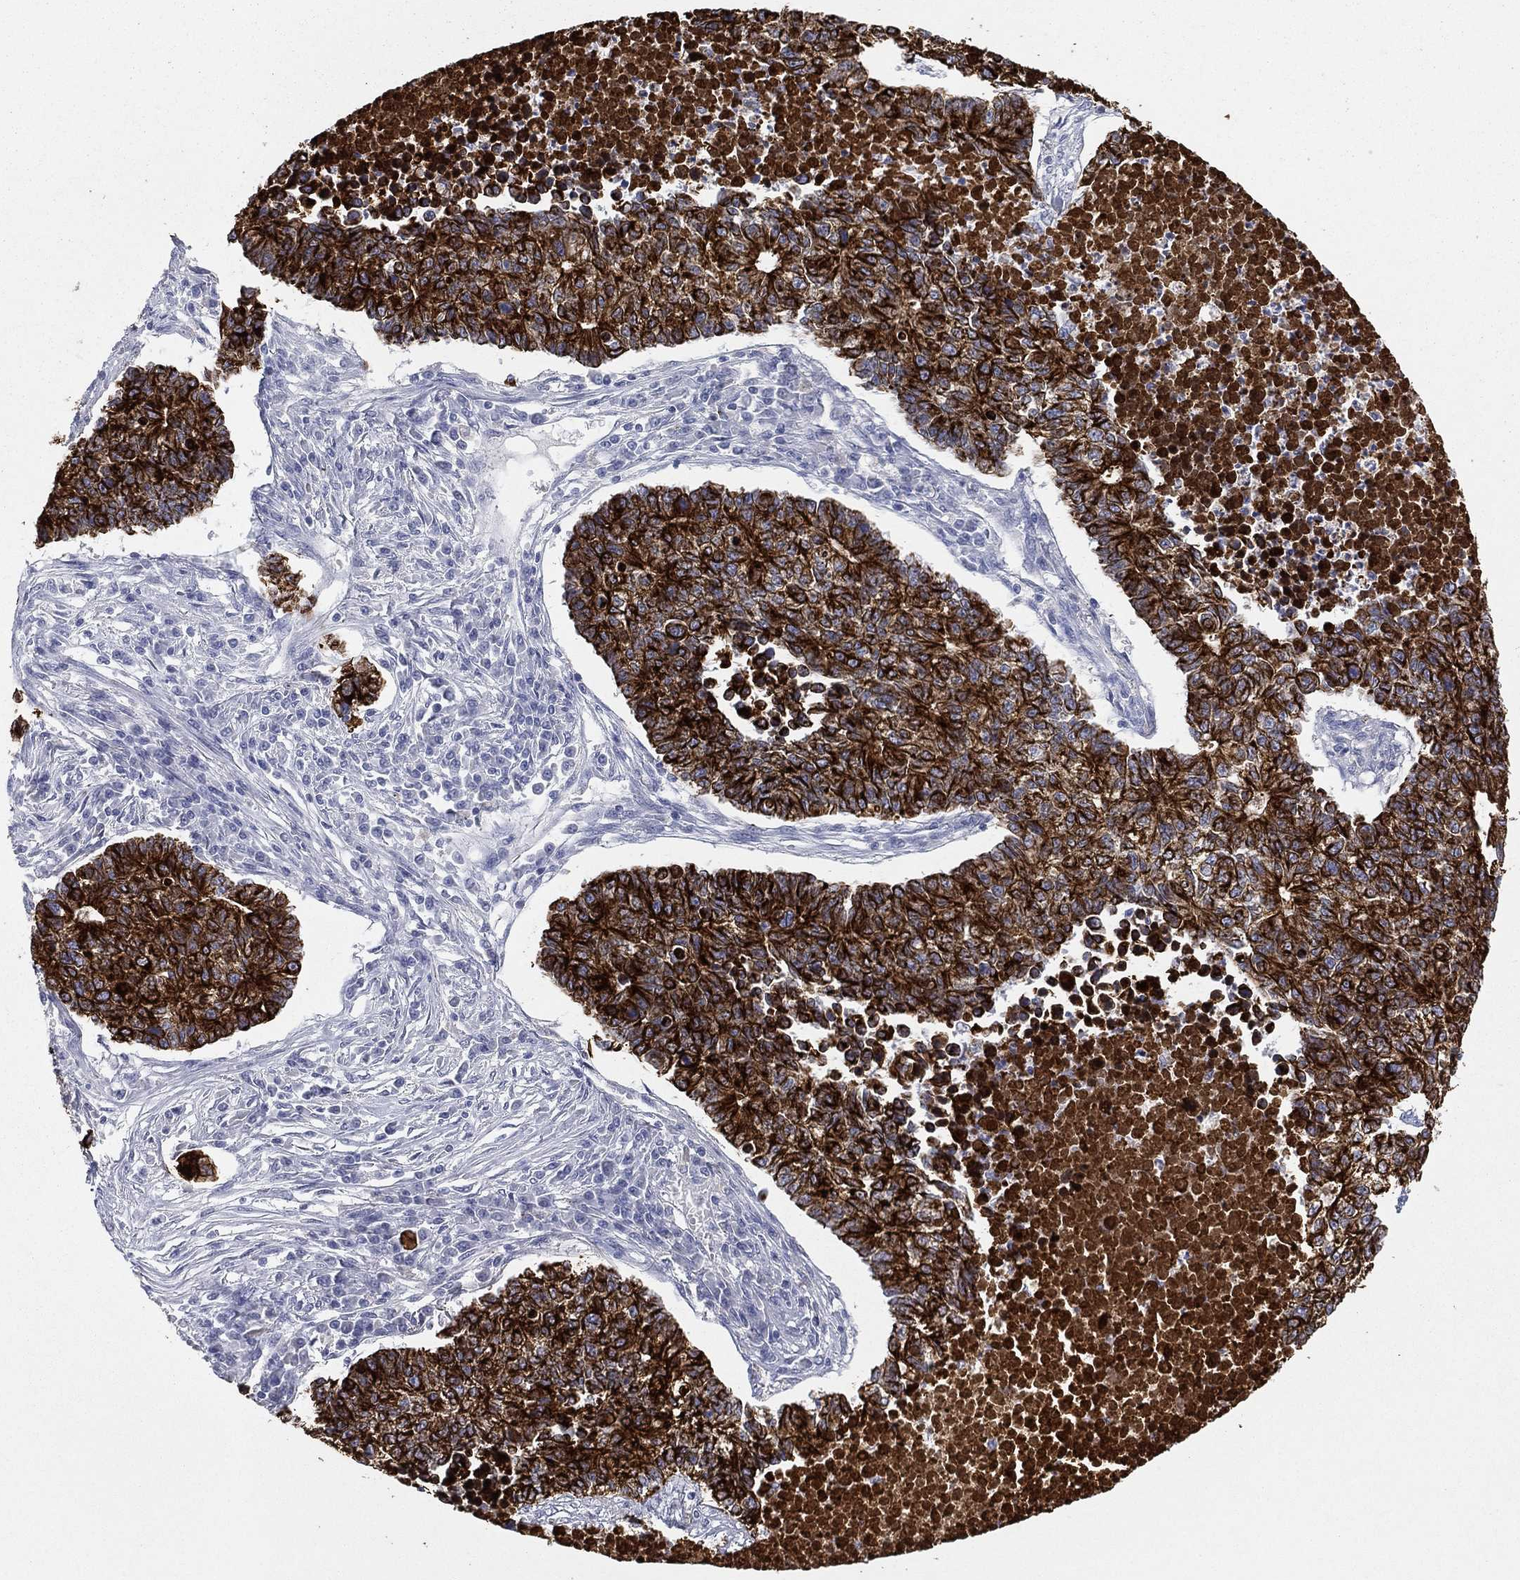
{"staining": {"intensity": "strong", "quantity": ">75%", "location": "cytoplasmic/membranous"}, "tissue": "lung cancer", "cell_type": "Tumor cells", "image_type": "cancer", "snomed": [{"axis": "morphology", "description": "Adenocarcinoma, NOS"}, {"axis": "topography", "description": "Lung"}], "caption": "A brown stain shows strong cytoplasmic/membranous staining of a protein in human lung cancer tumor cells.", "gene": "KRT7", "patient": {"sex": "male", "age": 57}}